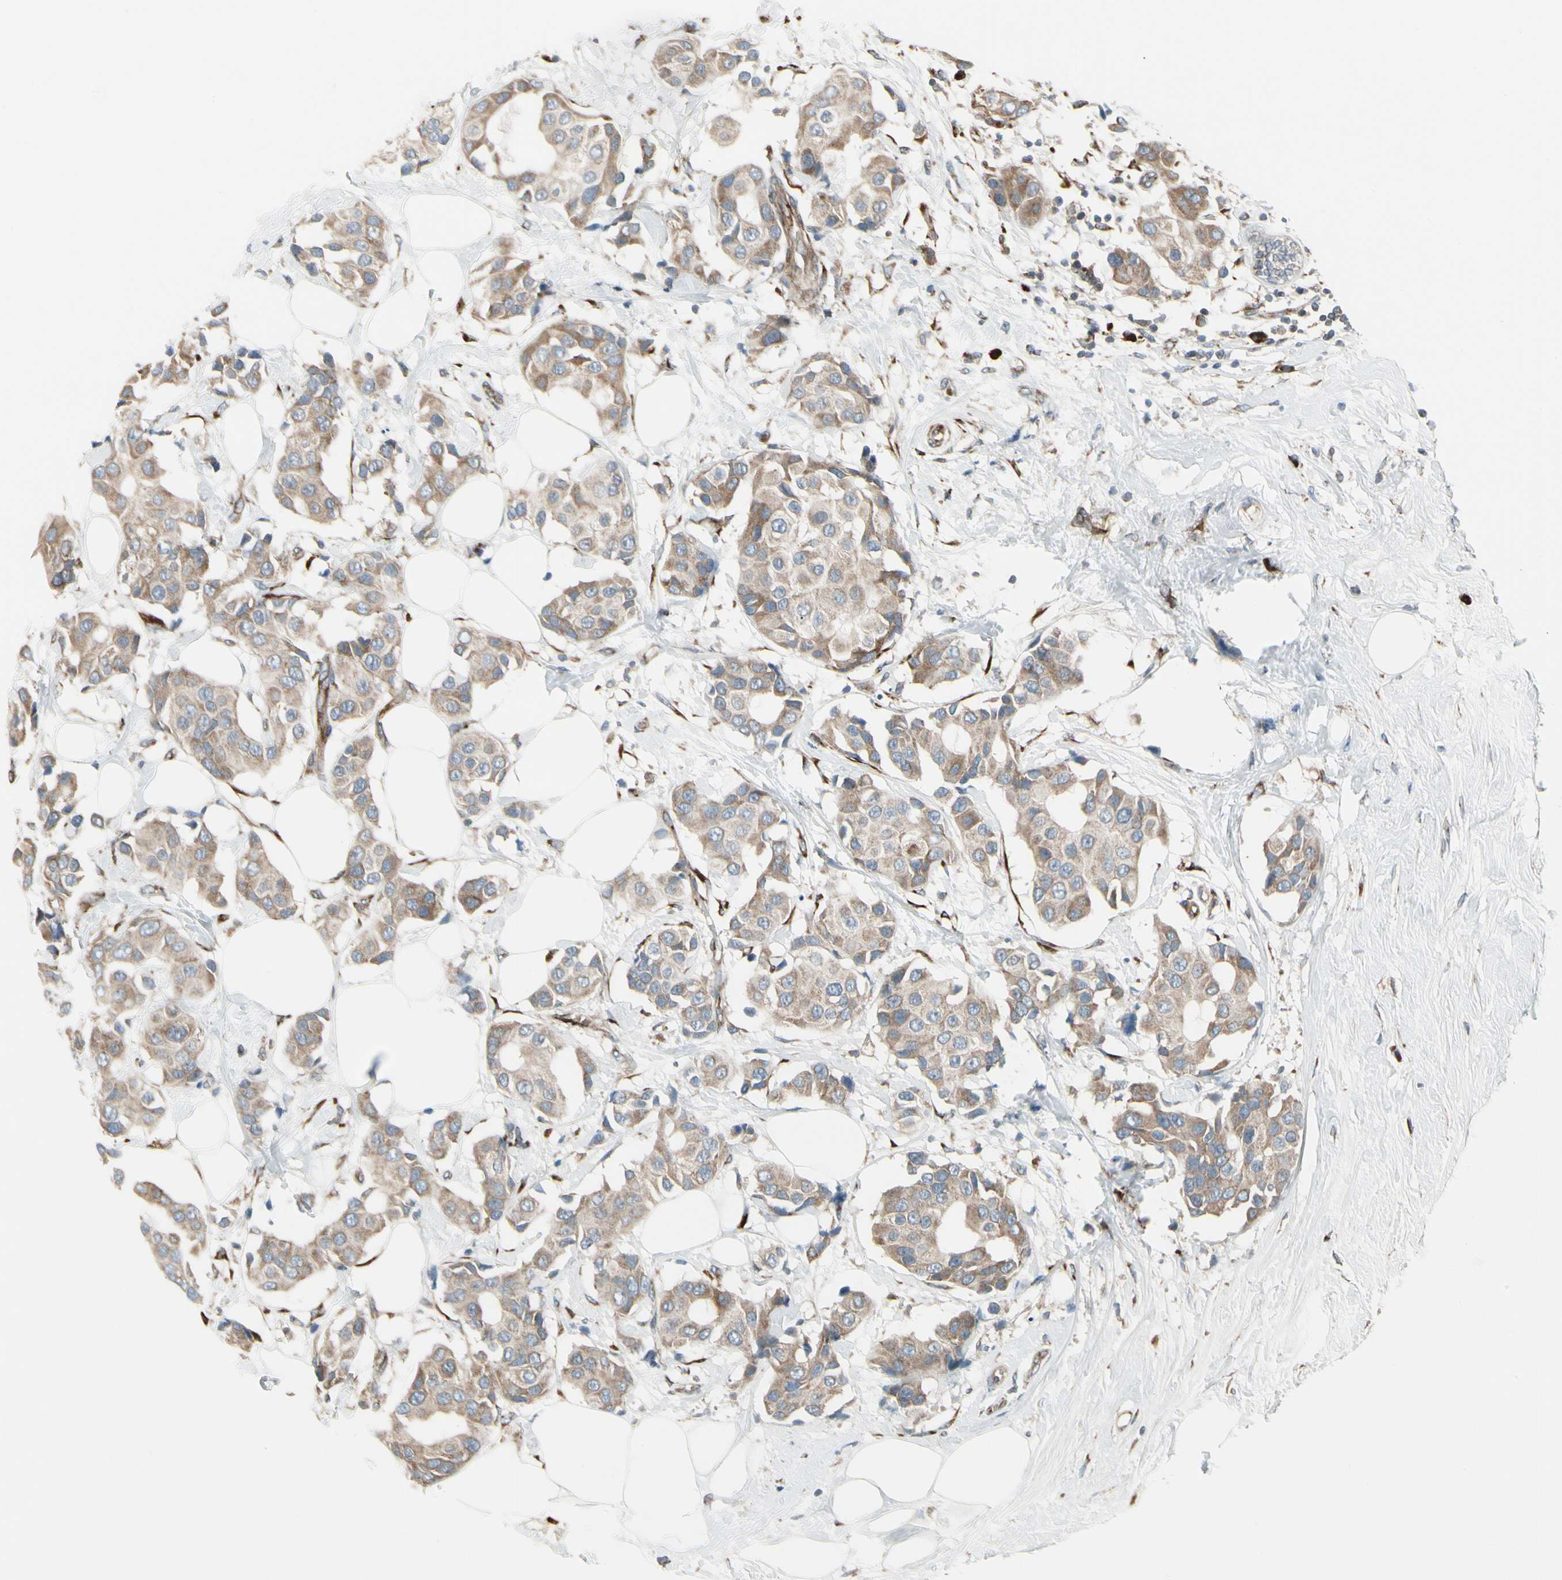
{"staining": {"intensity": "weak", "quantity": ">75%", "location": "cytoplasmic/membranous"}, "tissue": "breast cancer", "cell_type": "Tumor cells", "image_type": "cancer", "snomed": [{"axis": "morphology", "description": "Normal tissue, NOS"}, {"axis": "morphology", "description": "Duct carcinoma"}, {"axis": "topography", "description": "Breast"}], "caption": "Brown immunohistochemical staining in human breast cancer displays weak cytoplasmic/membranous staining in approximately >75% of tumor cells.", "gene": "FNDC3A", "patient": {"sex": "female", "age": 39}}